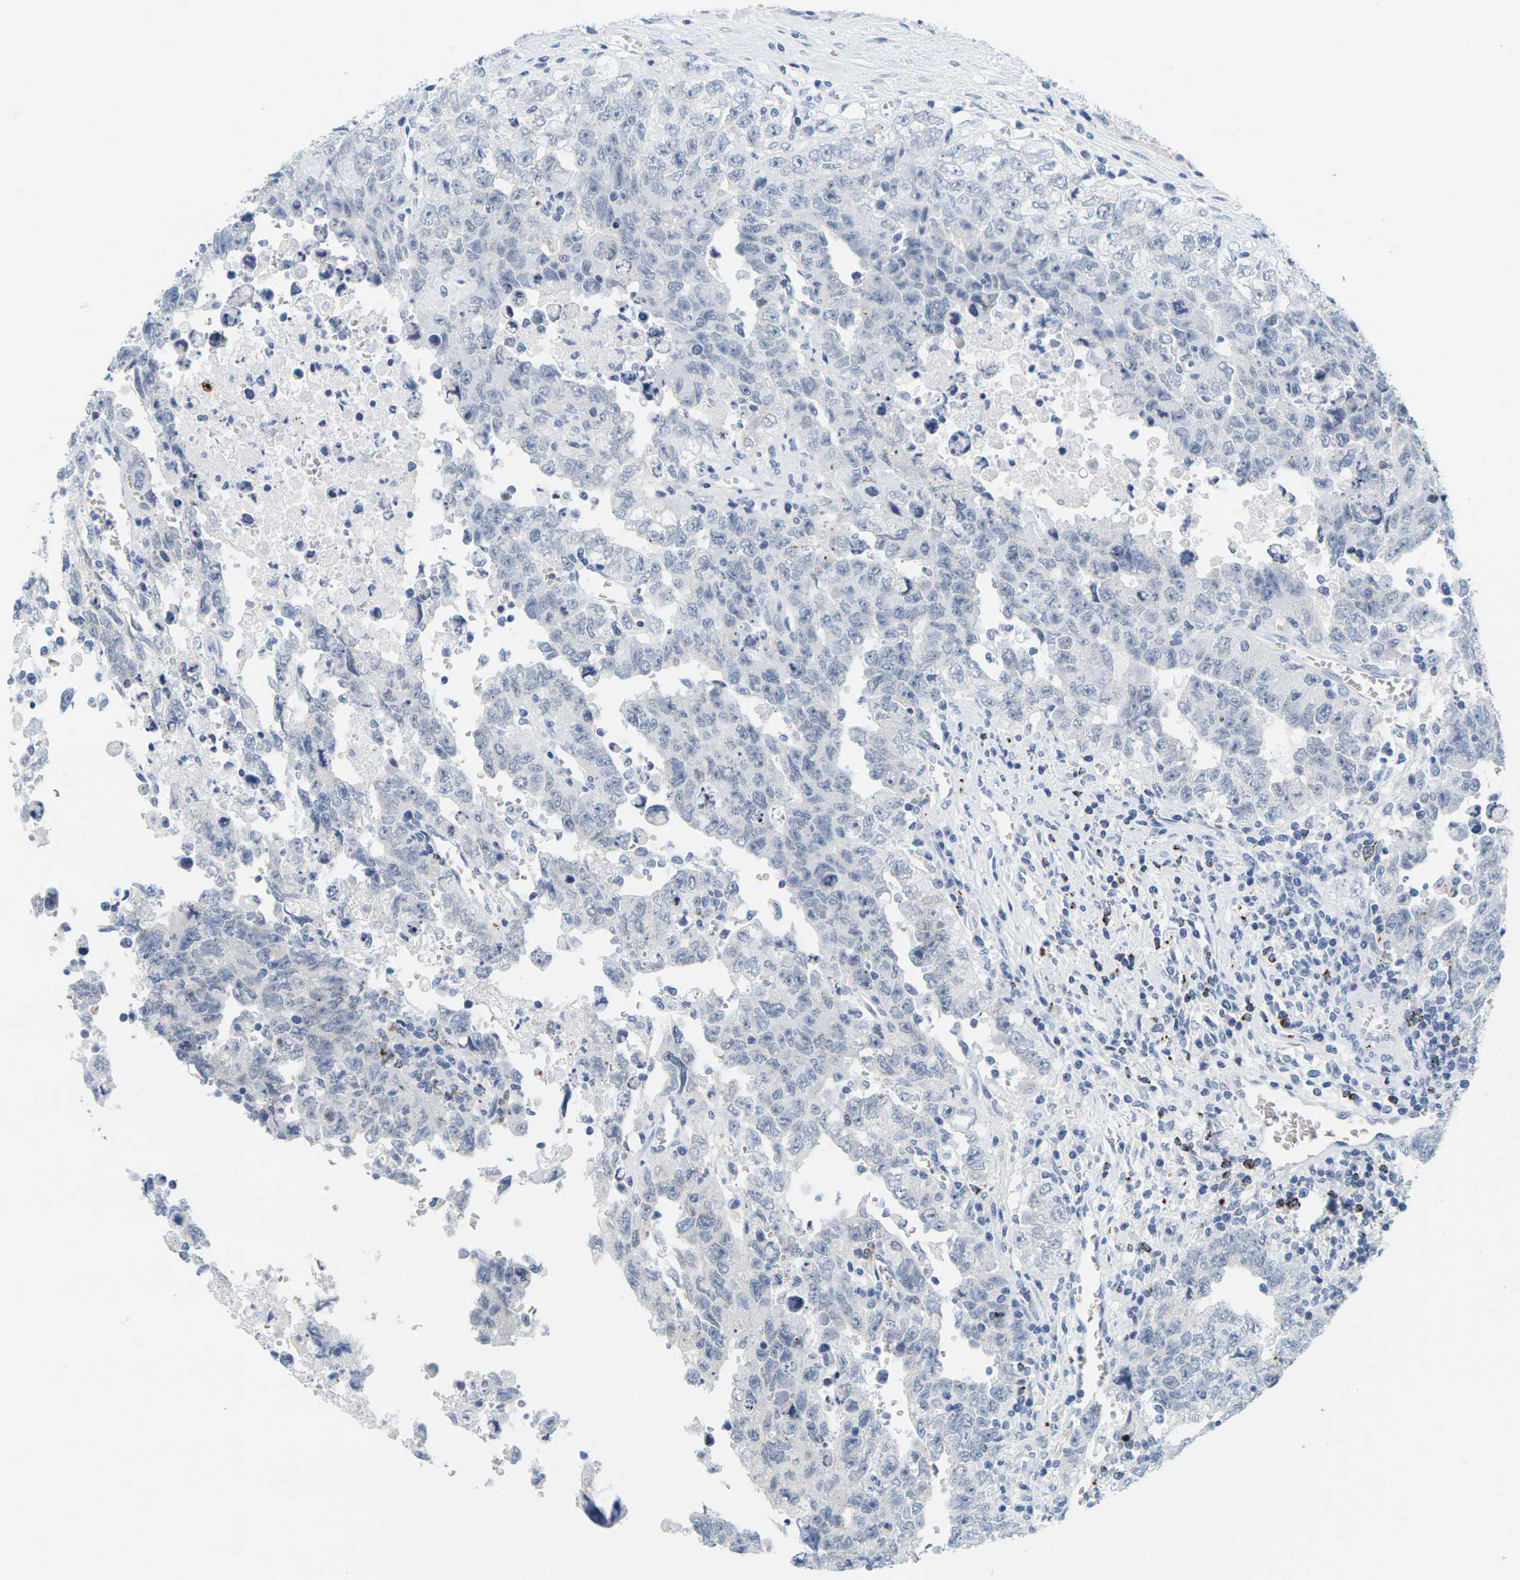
{"staining": {"intensity": "negative", "quantity": "none", "location": "none"}, "tissue": "testis cancer", "cell_type": "Tumor cells", "image_type": "cancer", "snomed": [{"axis": "morphology", "description": "Carcinoma, Embryonal, NOS"}, {"axis": "topography", "description": "Testis"}], "caption": "Immunohistochemistry histopathology image of neoplastic tissue: human testis cancer stained with DAB reveals no significant protein positivity in tumor cells.", "gene": "HLA-DOB", "patient": {"sex": "male", "age": 28}}